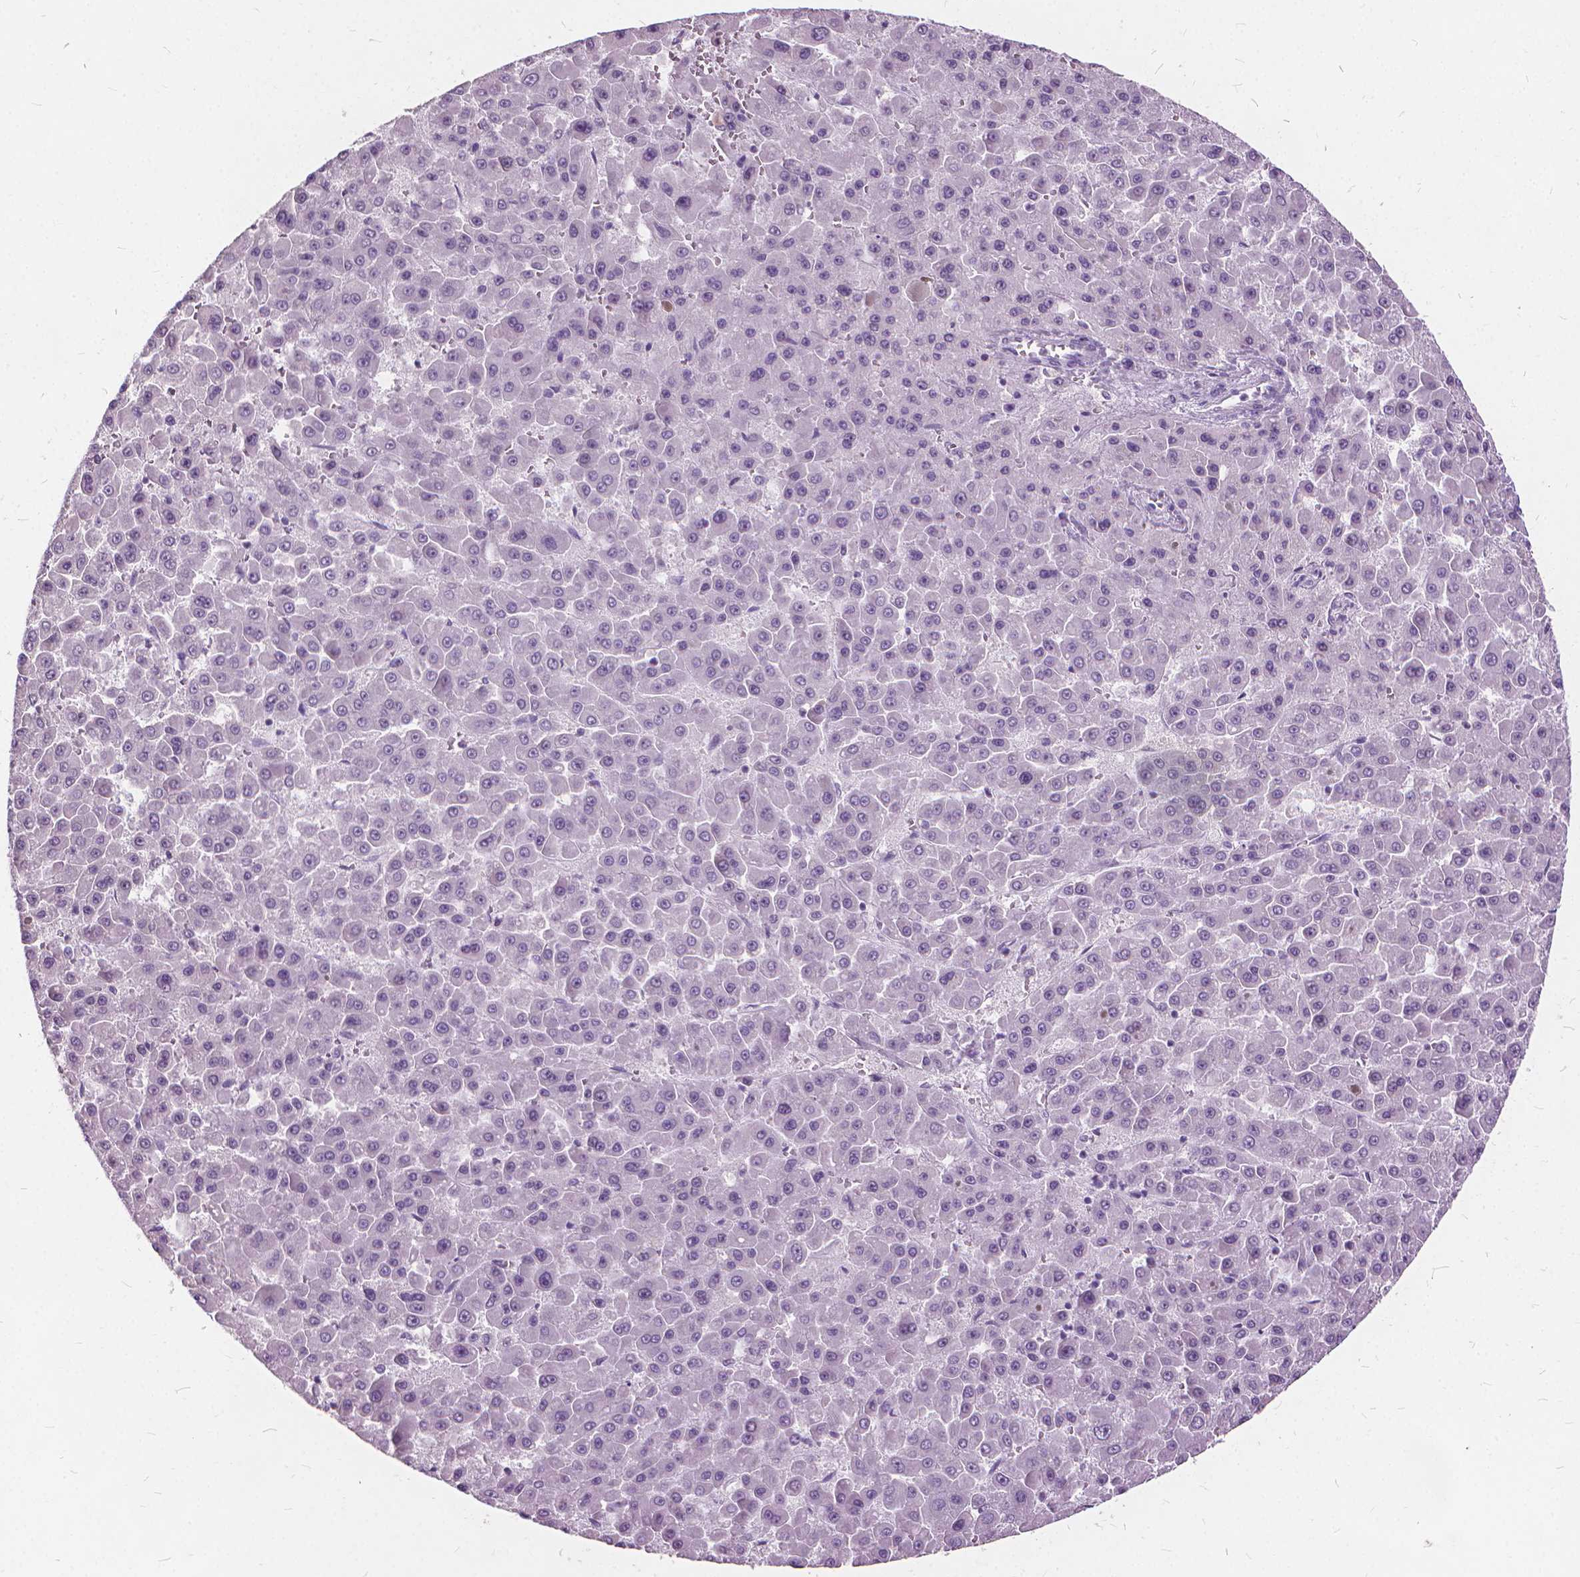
{"staining": {"intensity": "negative", "quantity": "none", "location": "none"}, "tissue": "liver cancer", "cell_type": "Tumor cells", "image_type": "cancer", "snomed": [{"axis": "morphology", "description": "Carcinoma, Hepatocellular, NOS"}, {"axis": "topography", "description": "Liver"}], "caption": "Immunohistochemistry (IHC) micrograph of neoplastic tissue: hepatocellular carcinoma (liver) stained with DAB displays no significant protein expression in tumor cells.", "gene": "DNM1", "patient": {"sex": "male", "age": 78}}